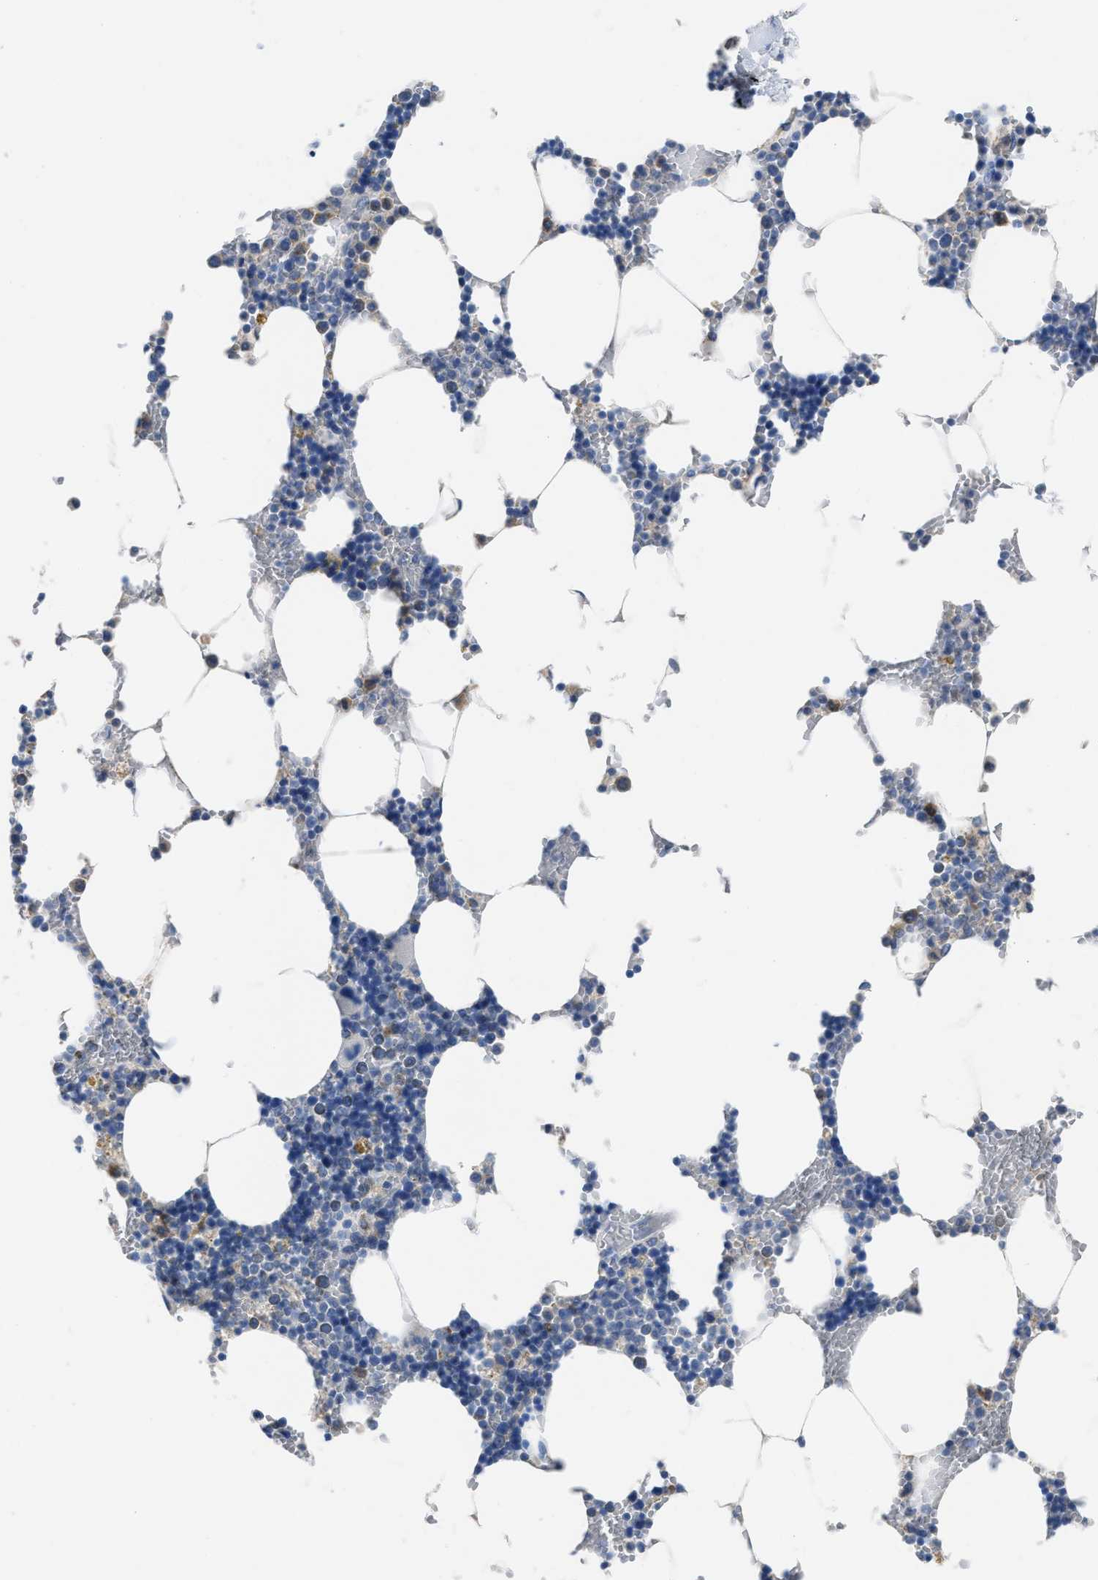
{"staining": {"intensity": "moderate", "quantity": "<25%", "location": "cytoplasmic/membranous"}, "tissue": "bone marrow", "cell_type": "Hematopoietic cells", "image_type": "normal", "snomed": [{"axis": "morphology", "description": "Normal tissue, NOS"}, {"axis": "topography", "description": "Bone marrow"}], "caption": "The image exhibits staining of benign bone marrow, revealing moderate cytoplasmic/membranous protein positivity (brown color) within hematopoietic cells.", "gene": "ETFA", "patient": {"sex": "male", "age": 70}}